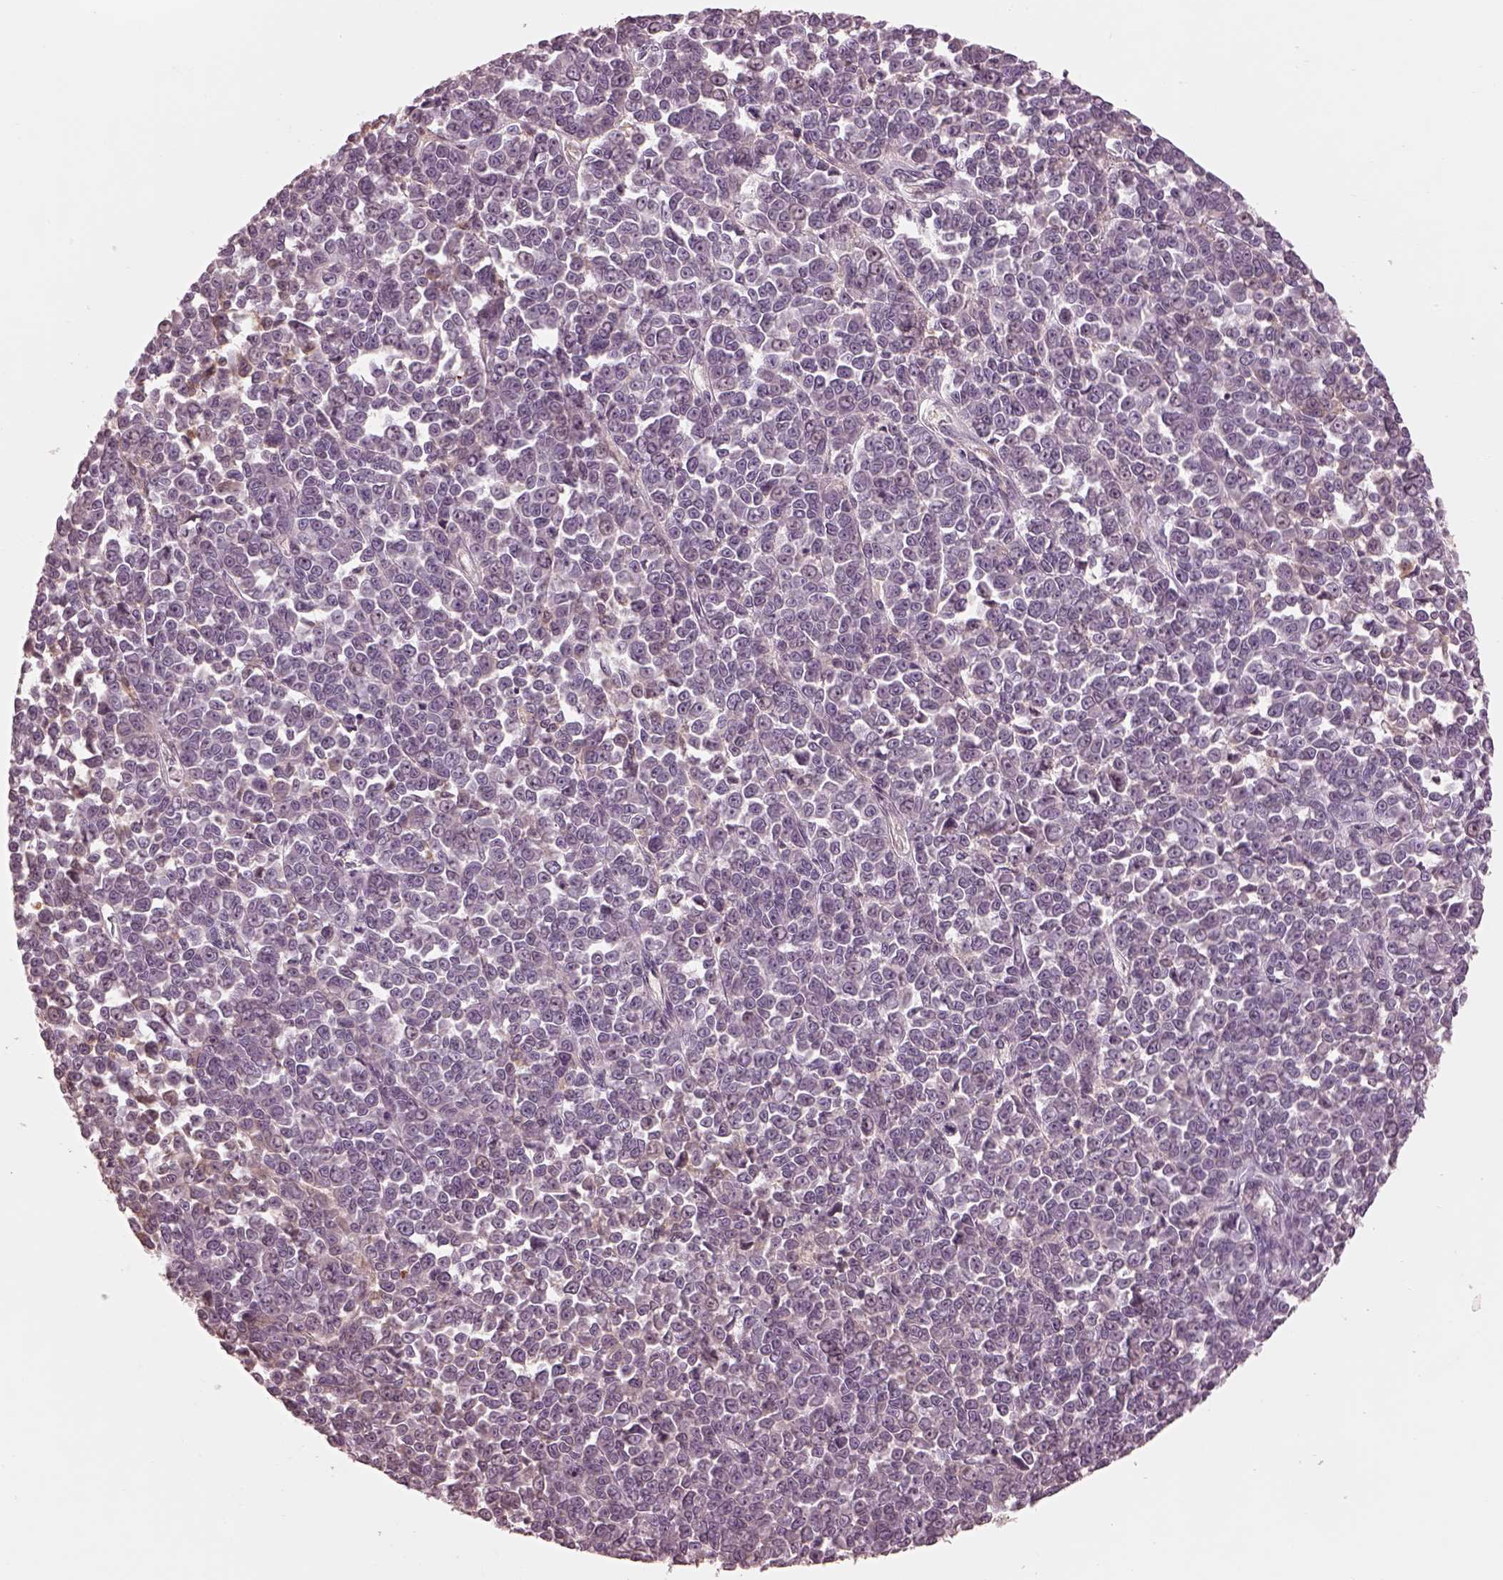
{"staining": {"intensity": "negative", "quantity": "none", "location": "none"}, "tissue": "melanoma", "cell_type": "Tumor cells", "image_type": "cancer", "snomed": [{"axis": "morphology", "description": "Malignant melanoma, NOS"}, {"axis": "topography", "description": "Skin"}], "caption": "Histopathology image shows no protein positivity in tumor cells of melanoma tissue.", "gene": "TF", "patient": {"sex": "female", "age": 95}}